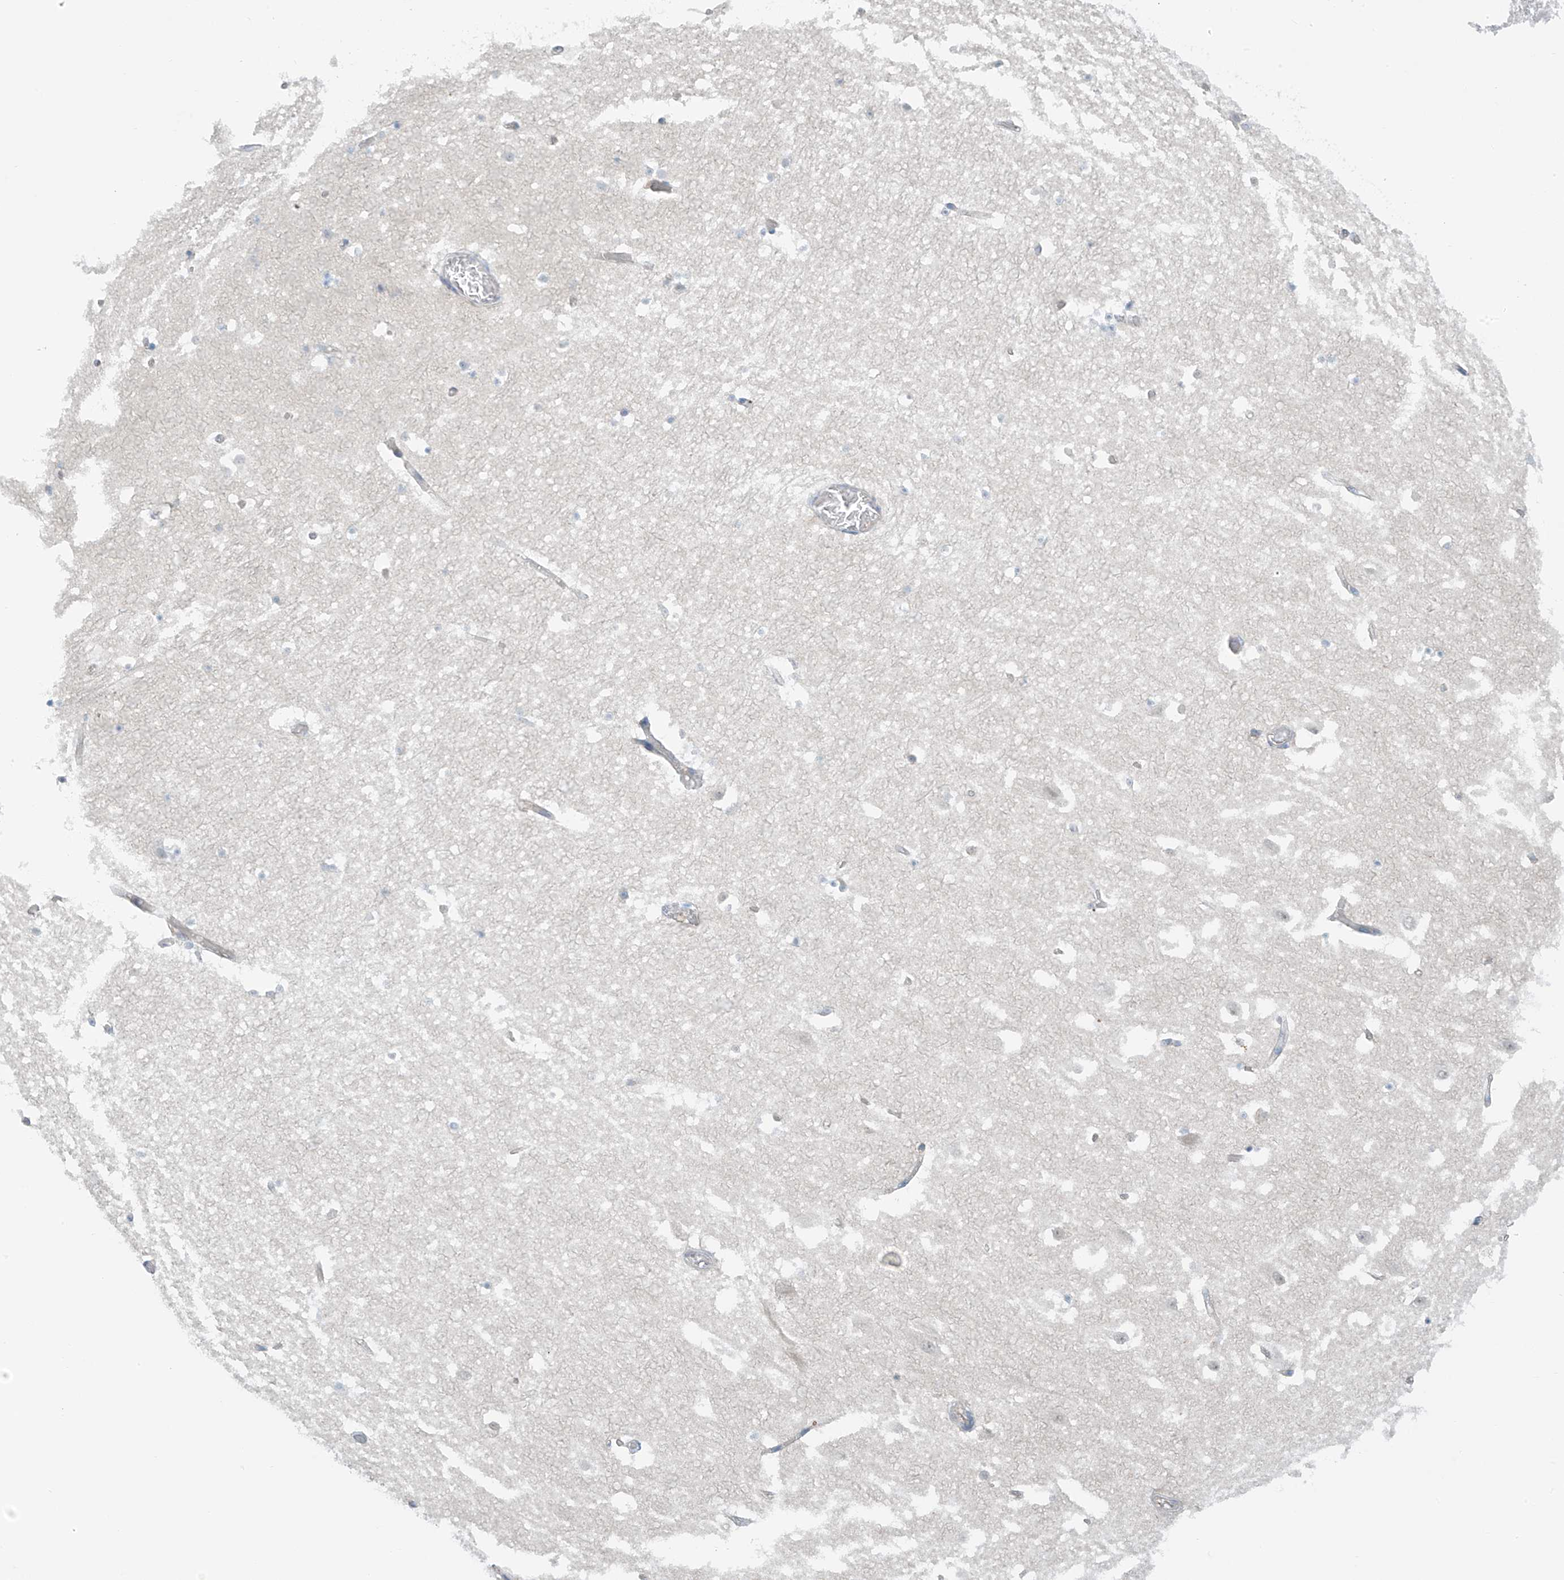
{"staining": {"intensity": "negative", "quantity": "none", "location": "none"}, "tissue": "hippocampus", "cell_type": "Glial cells", "image_type": "normal", "snomed": [{"axis": "morphology", "description": "Normal tissue, NOS"}, {"axis": "topography", "description": "Hippocampus"}], "caption": "Photomicrograph shows no protein expression in glial cells of unremarkable hippocampus. The staining is performed using DAB (3,3'-diaminobenzidine) brown chromogen with nuclei counter-stained in using hematoxylin.", "gene": "ZNF793", "patient": {"sex": "female", "age": 52}}